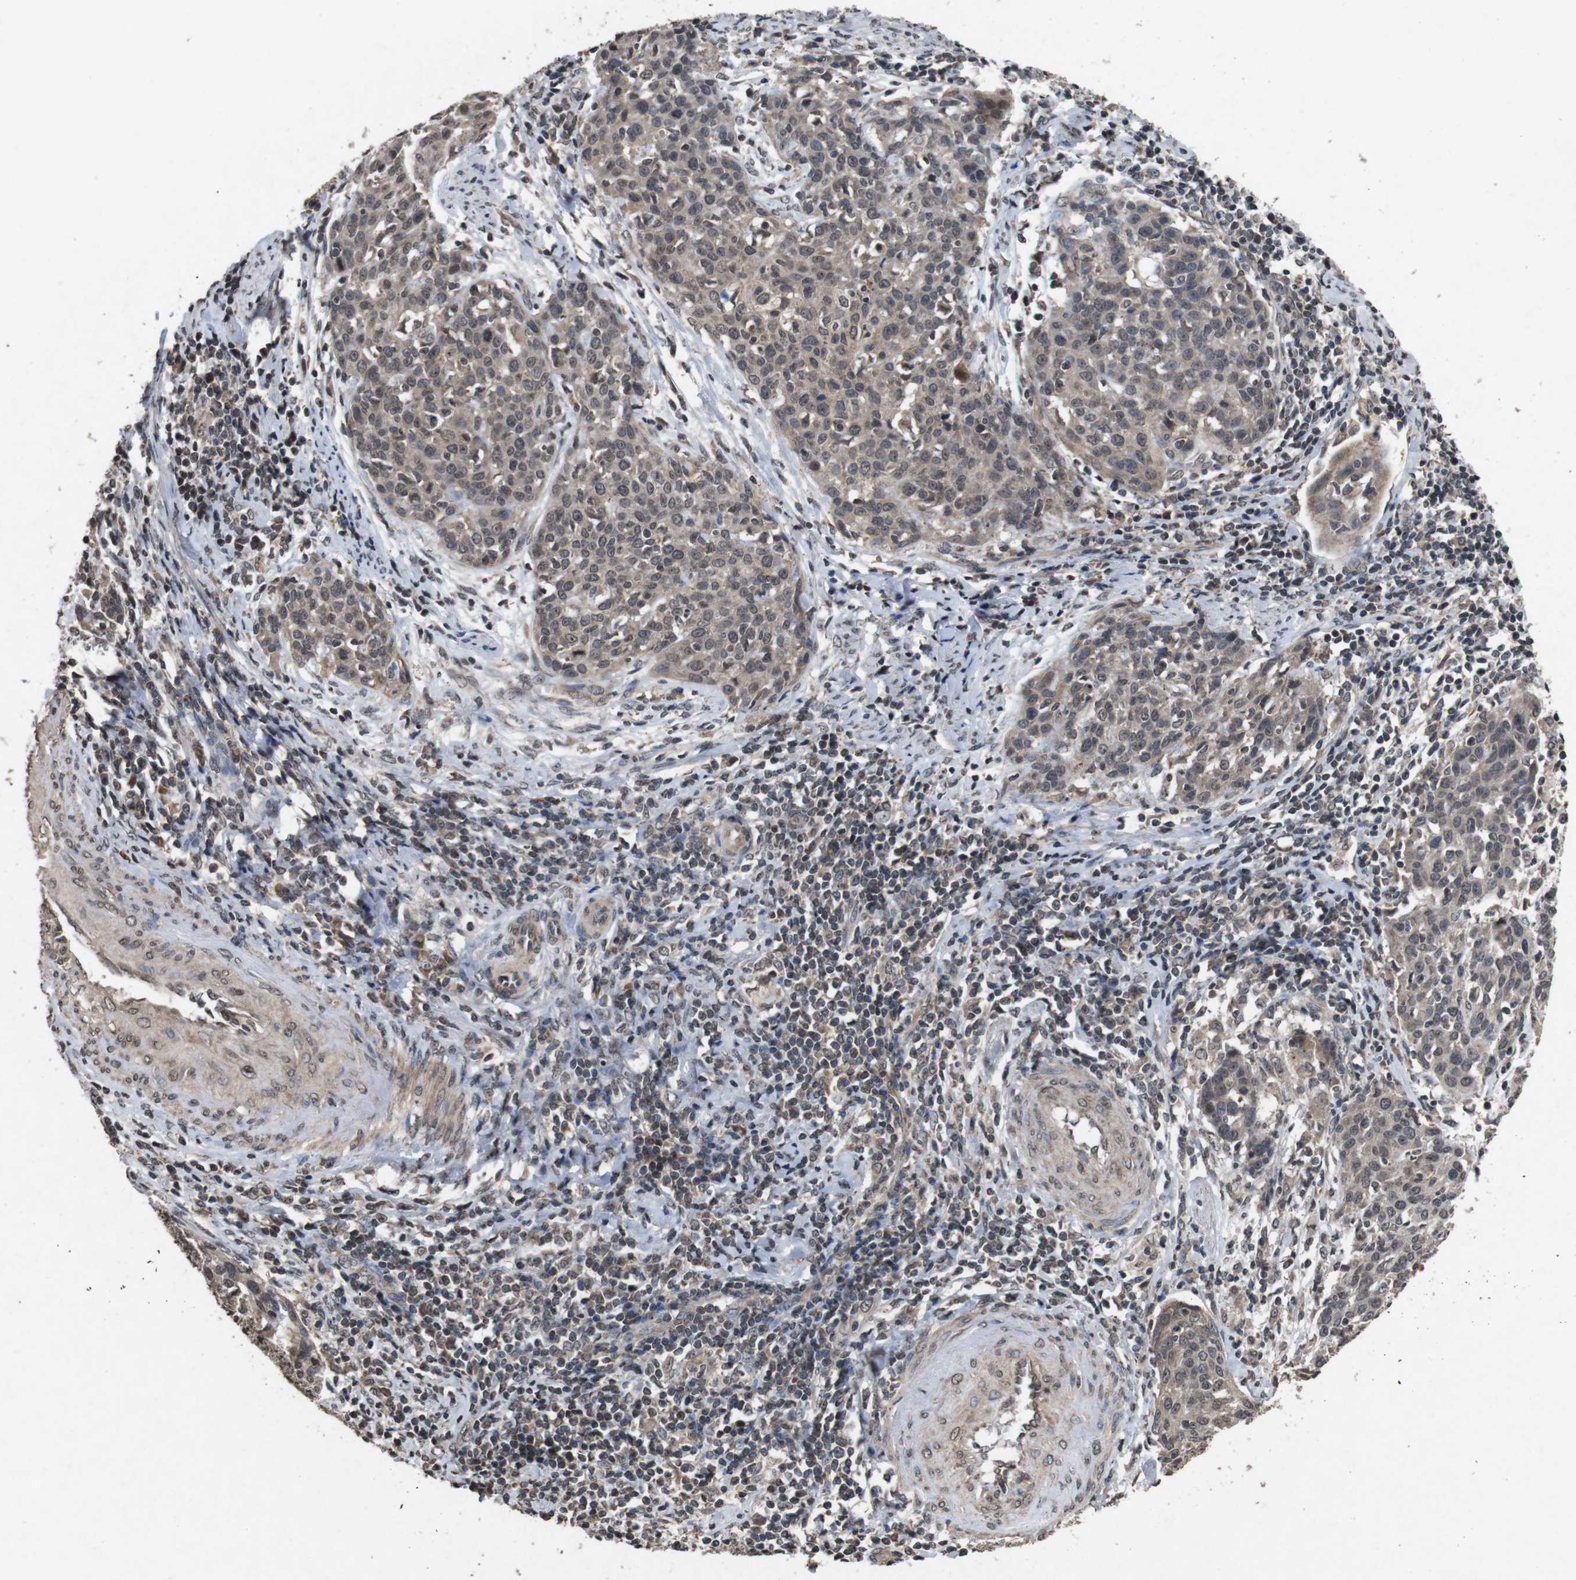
{"staining": {"intensity": "weak", "quantity": "<25%", "location": "cytoplasmic/membranous,nuclear"}, "tissue": "cervical cancer", "cell_type": "Tumor cells", "image_type": "cancer", "snomed": [{"axis": "morphology", "description": "Squamous cell carcinoma, NOS"}, {"axis": "topography", "description": "Cervix"}], "caption": "Photomicrograph shows no significant protein expression in tumor cells of cervical cancer (squamous cell carcinoma).", "gene": "SORL1", "patient": {"sex": "female", "age": 38}}